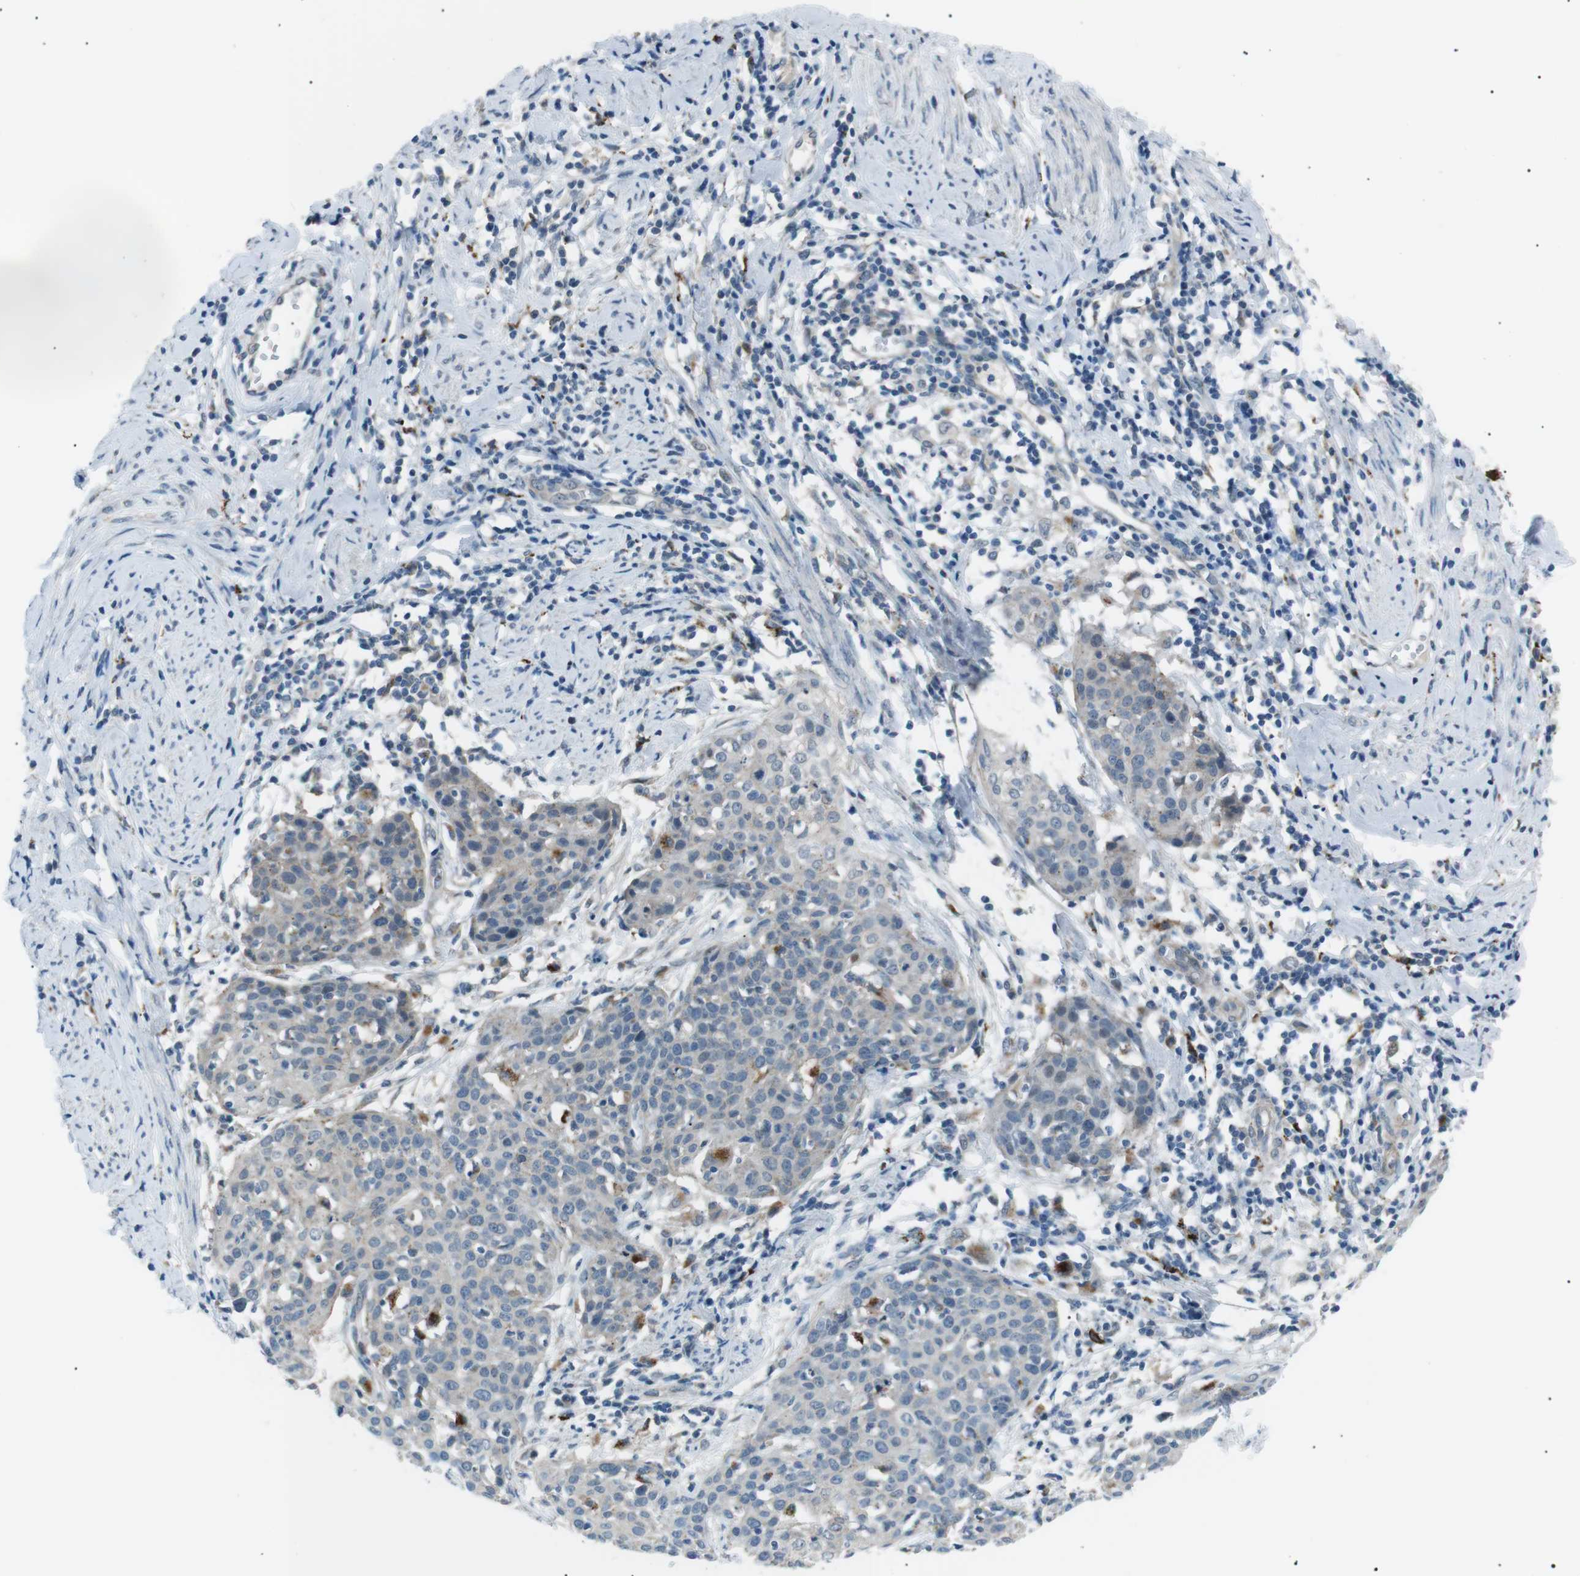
{"staining": {"intensity": "negative", "quantity": "none", "location": "none"}, "tissue": "cervical cancer", "cell_type": "Tumor cells", "image_type": "cancer", "snomed": [{"axis": "morphology", "description": "Squamous cell carcinoma, NOS"}, {"axis": "topography", "description": "Cervix"}], "caption": "DAB immunohistochemical staining of cervical cancer (squamous cell carcinoma) reveals no significant expression in tumor cells.", "gene": "B4GALNT2", "patient": {"sex": "female", "age": 38}}